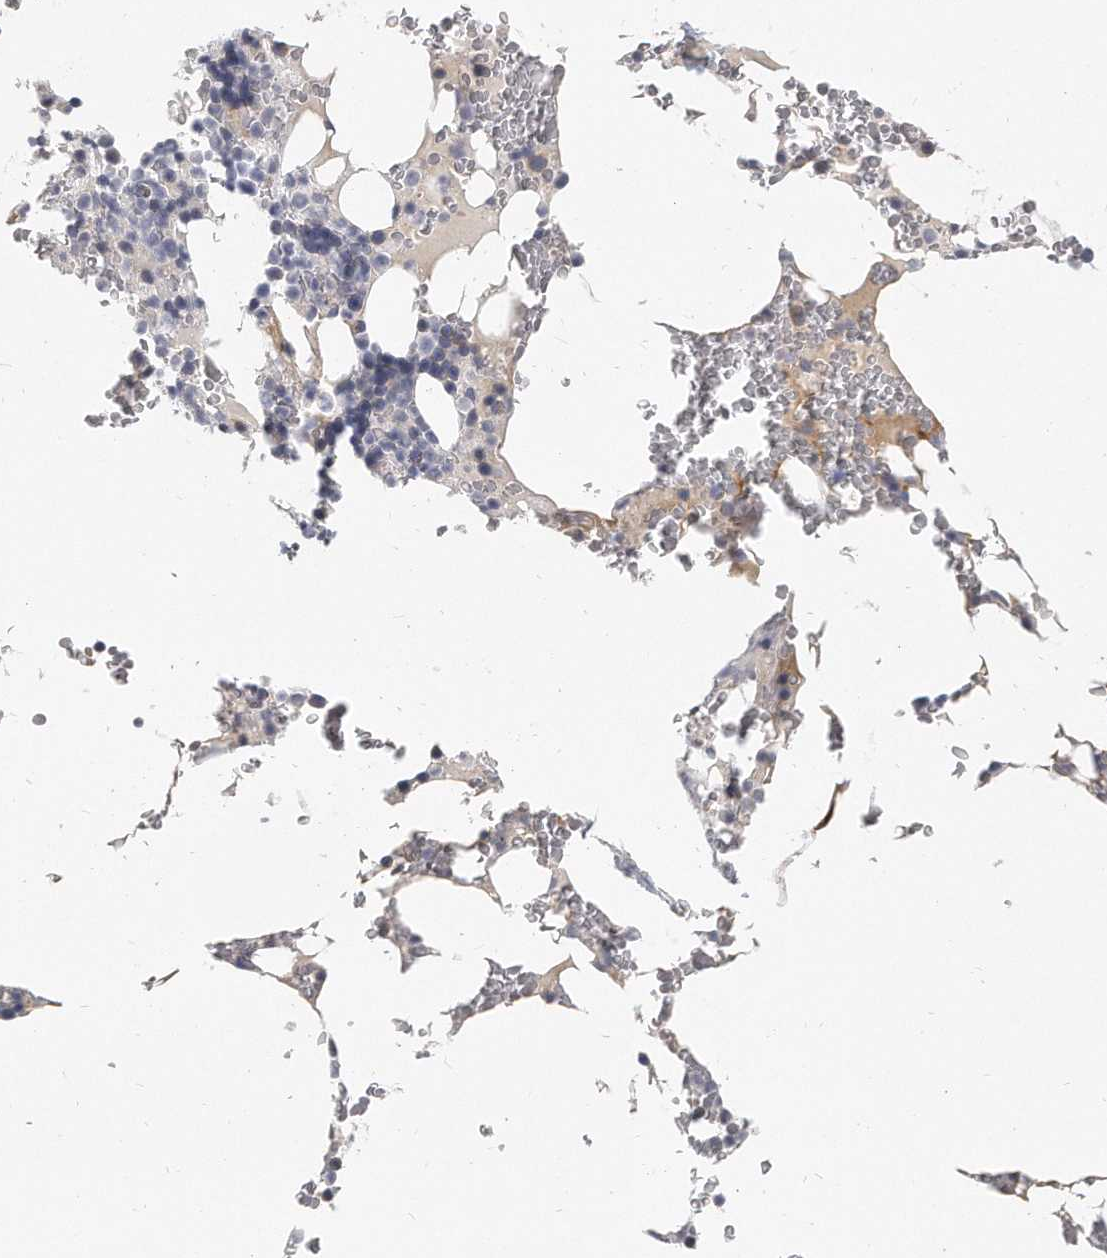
{"staining": {"intensity": "negative", "quantity": "none", "location": "none"}, "tissue": "bone marrow", "cell_type": "Hematopoietic cells", "image_type": "normal", "snomed": [{"axis": "morphology", "description": "Normal tissue, NOS"}, {"axis": "topography", "description": "Bone marrow"}], "caption": "This image is of benign bone marrow stained with immunohistochemistry to label a protein in brown with the nuclei are counter-stained blue. There is no expression in hematopoietic cells. The staining is performed using DAB (3,3'-diaminobenzidine) brown chromogen with nuclei counter-stained in using hematoxylin.", "gene": "PLEKHA6", "patient": {"sex": "male", "age": 58}}